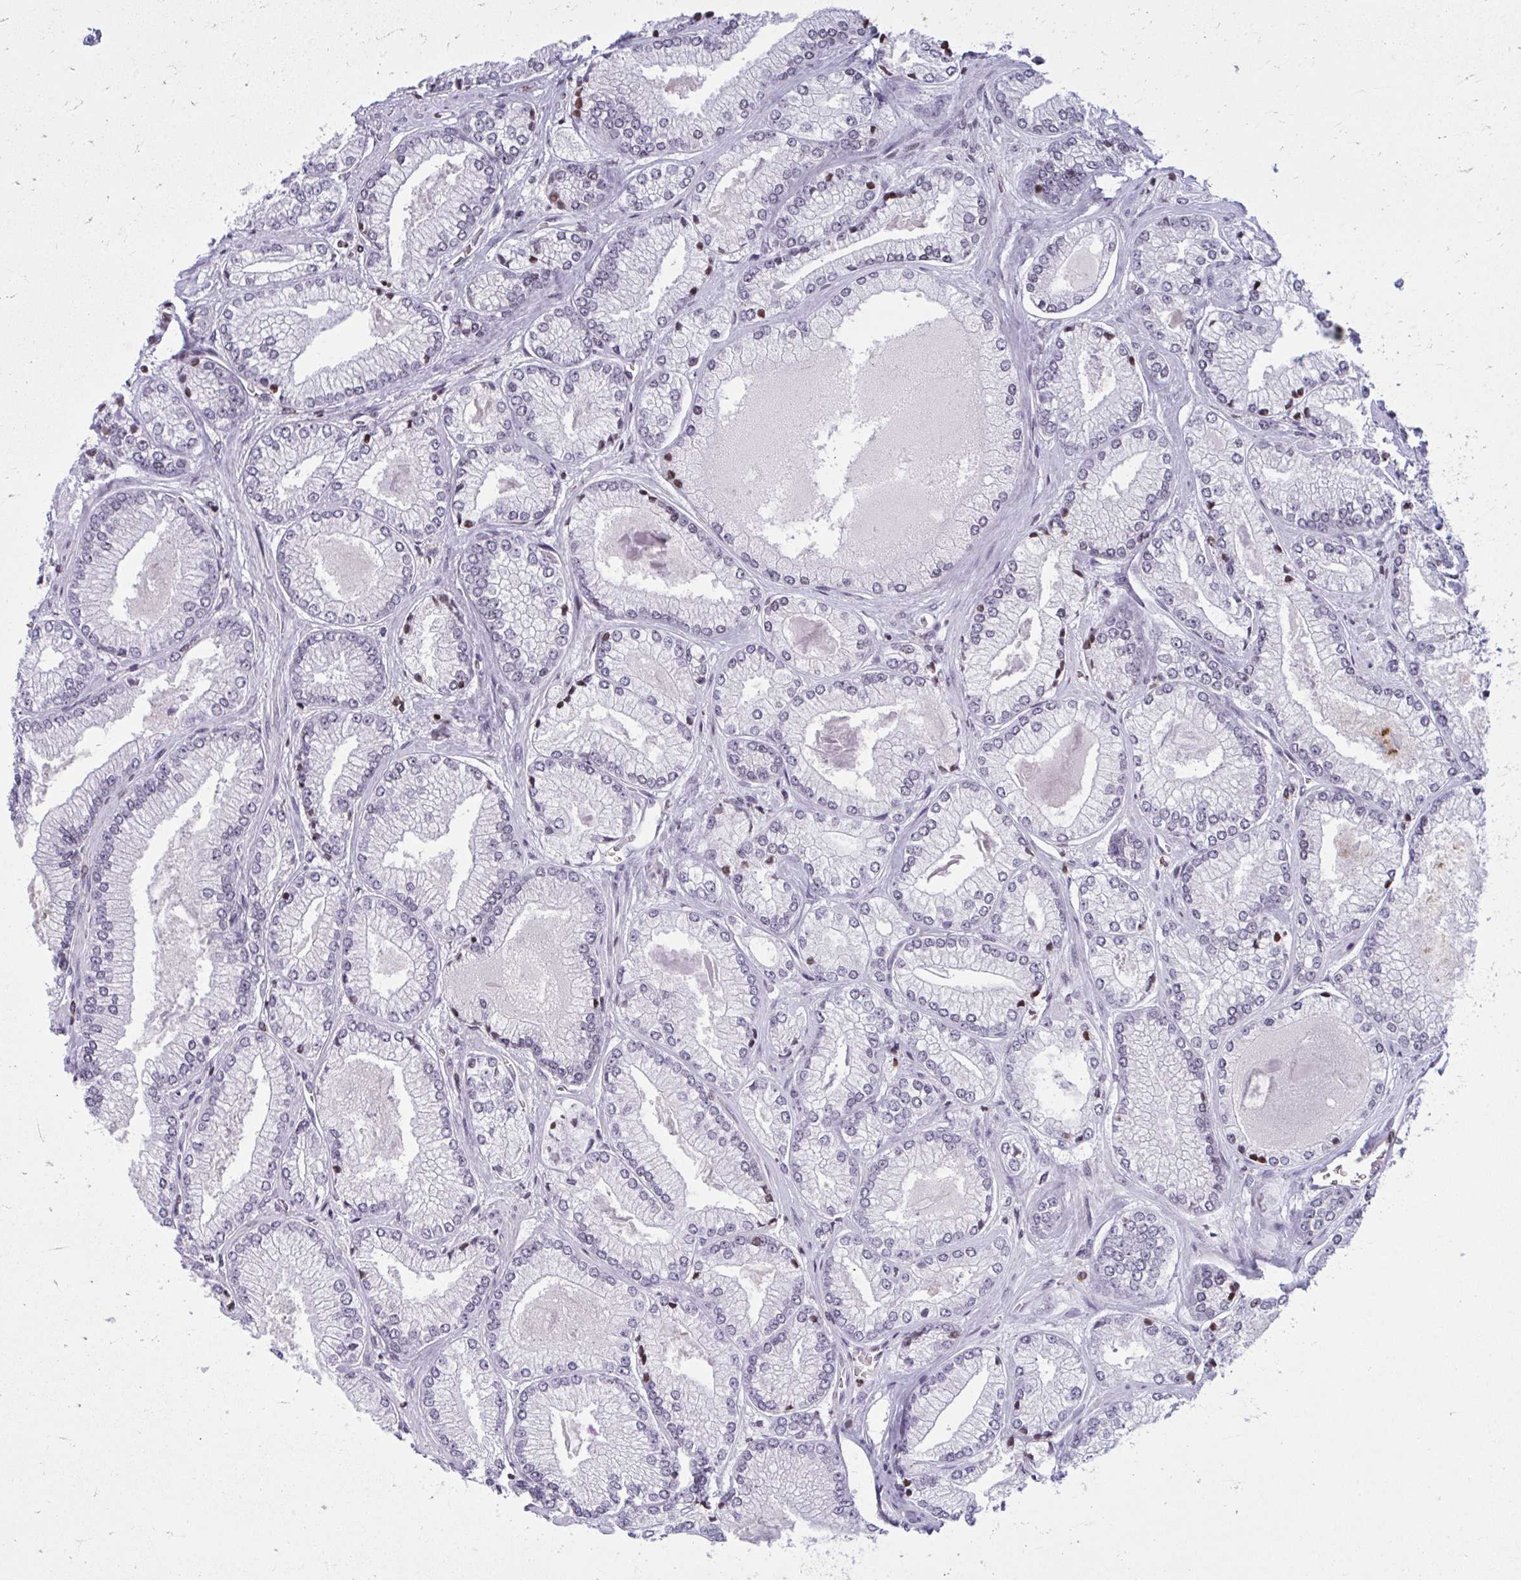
{"staining": {"intensity": "moderate", "quantity": "<25%", "location": "nuclear"}, "tissue": "prostate cancer", "cell_type": "Tumor cells", "image_type": "cancer", "snomed": [{"axis": "morphology", "description": "Adenocarcinoma, Low grade"}, {"axis": "topography", "description": "Prostate"}], "caption": "High-power microscopy captured an IHC image of prostate cancer, revealing moderate nuclear staining in approximately <25% of tumor cells.", "gene": "AP5M1", "patient": {"sex": "male", "age": 67}}